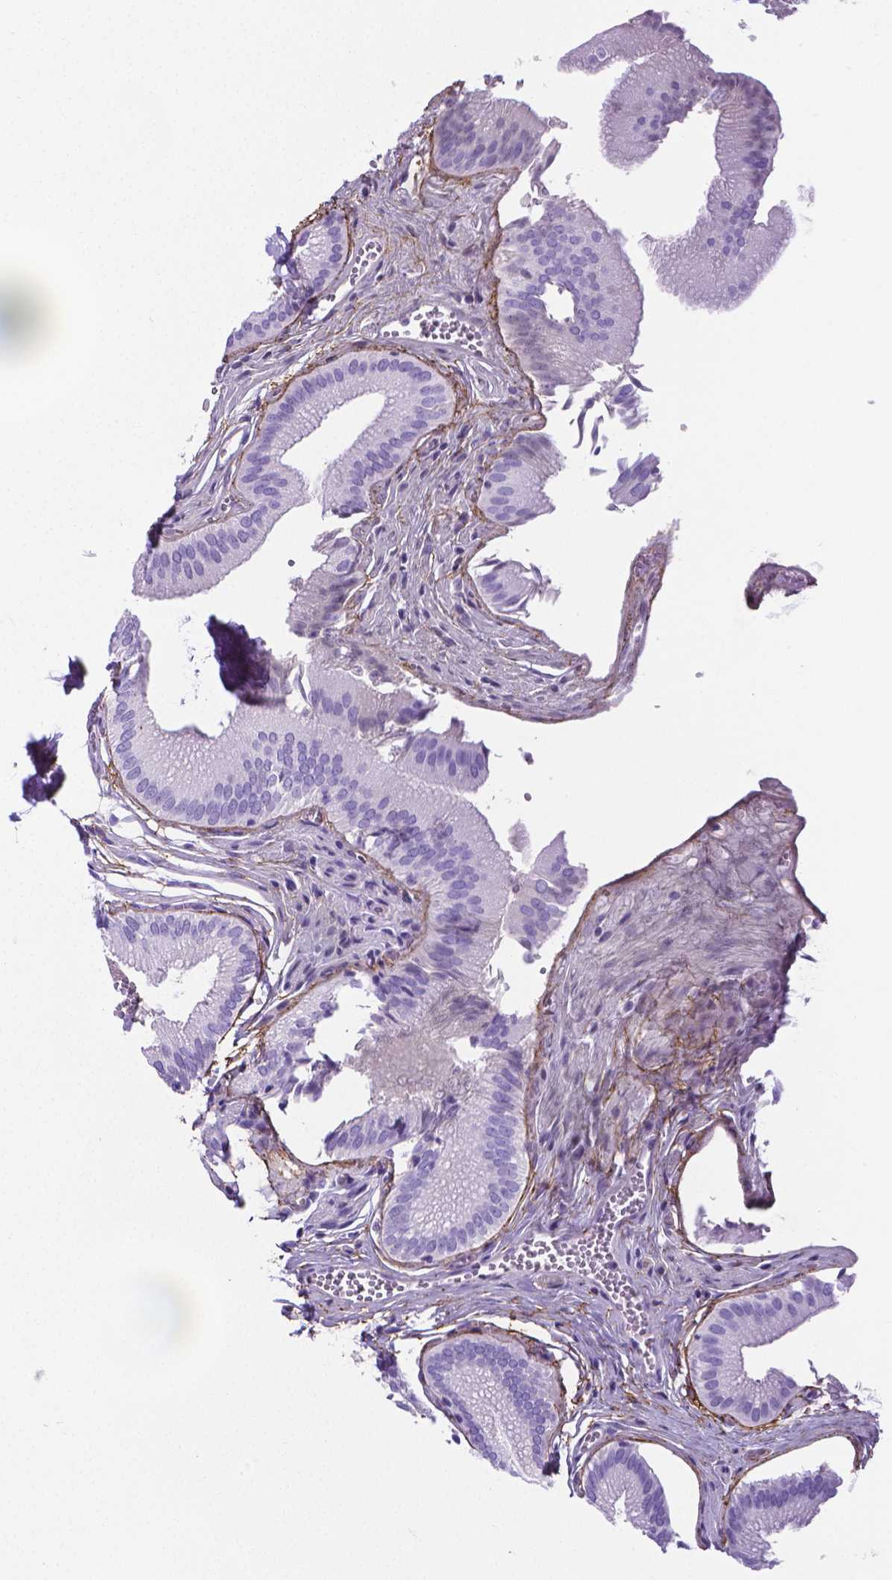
{"staining": {"intensity": "negative", "quantity": "none", "location": "none"}, "tissue": "gallbladder", "cell_type": "Glandular cells", "image_type": "normal", "snomed": [{"axis": "morphology", "description": "Normal tissue, NOS"}, {"axis": "topography", "description": "Gallbladder"}, {"axis": "topography", "description": "Peripheral nerve tissue"}], "caption": "Glandular cells are negative for brown protein staining in normal gallbladder.", "gene": "MFAP2", "patient": {"sex": "male", "age": 17}}